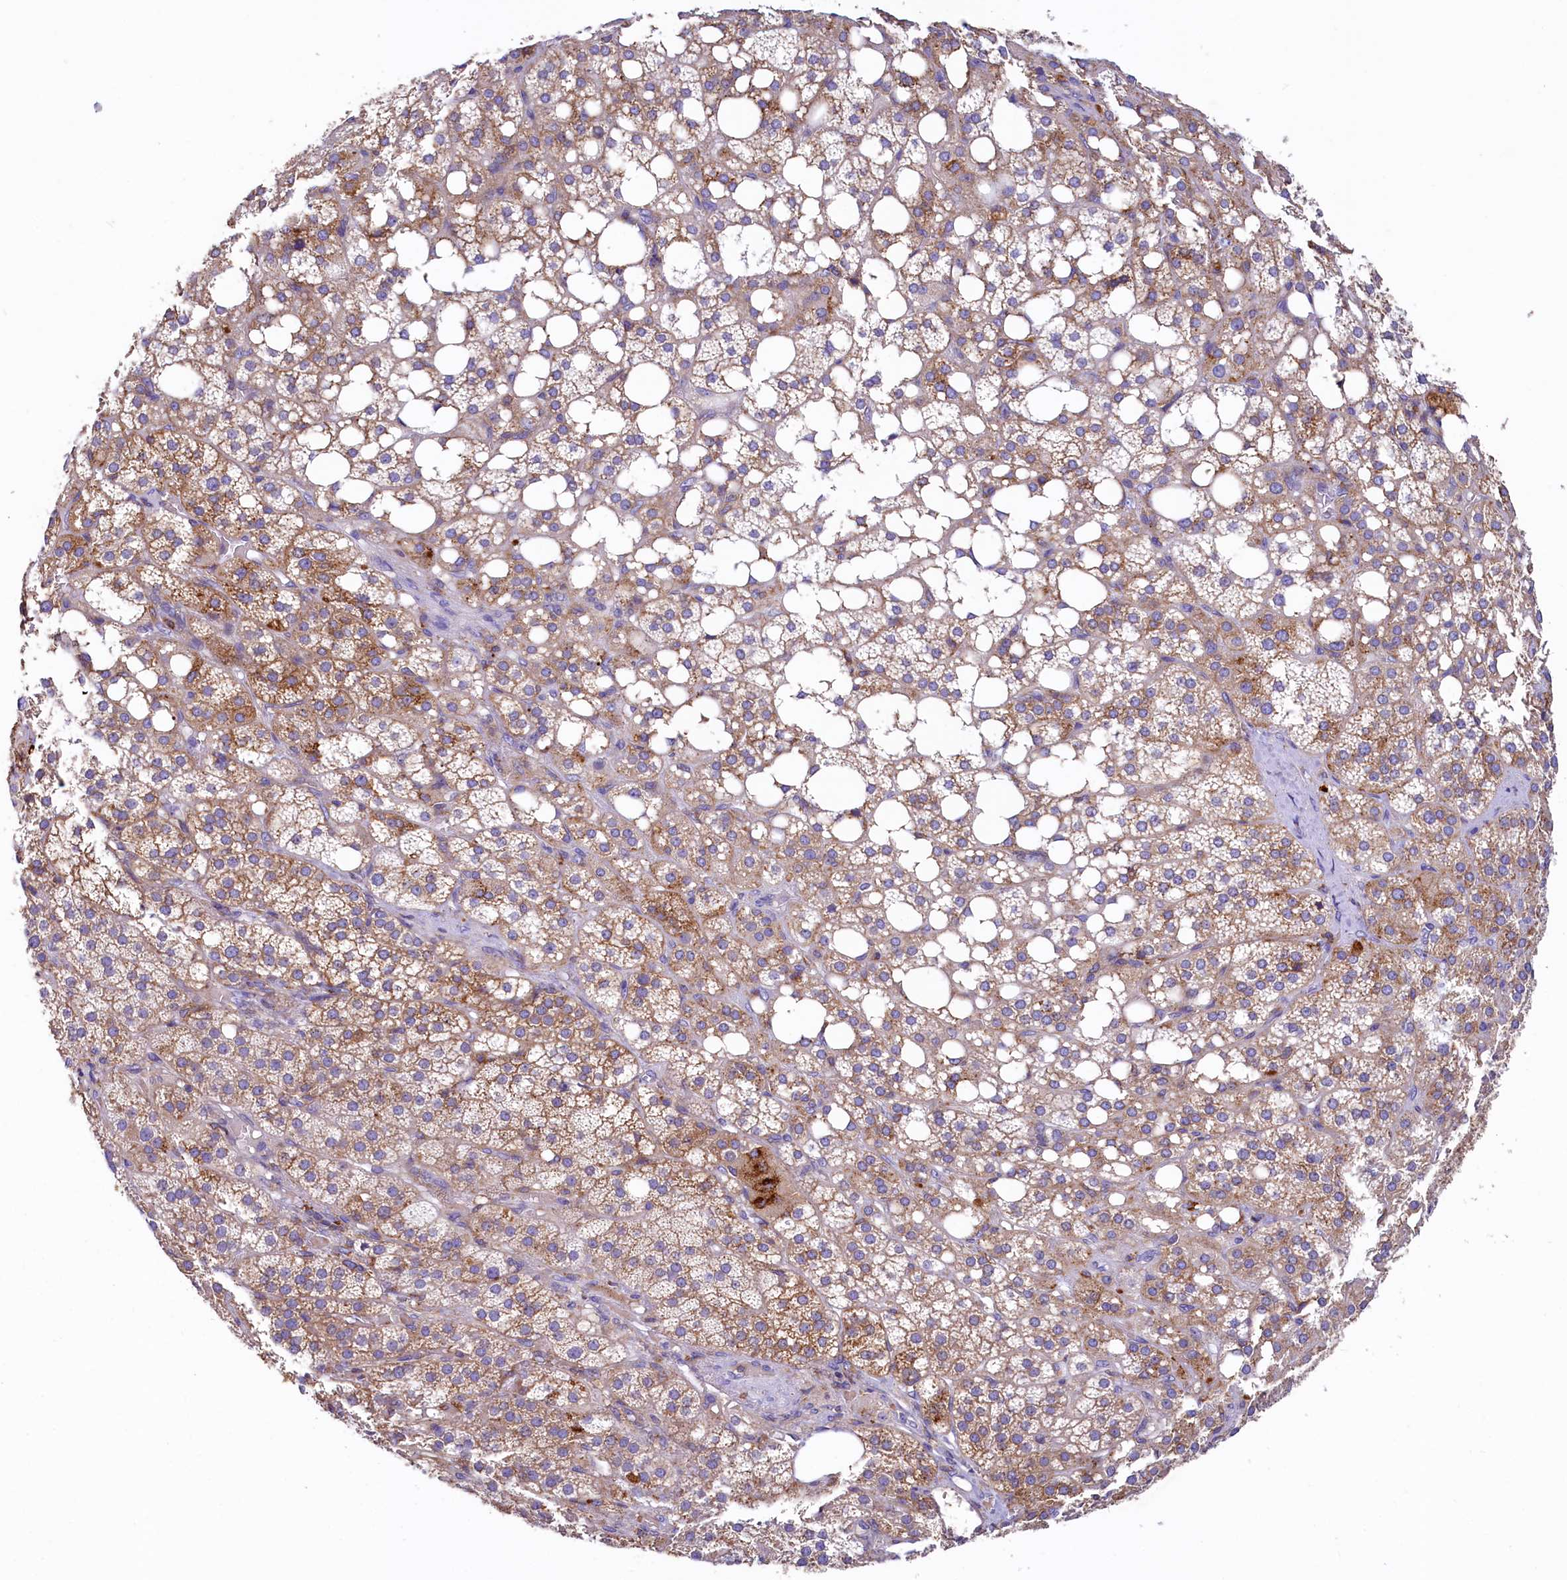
{"staining": {"intensity": "strong", "quantity": "25%-75%", "location": "cytoplasmic/membranous"}, "tissue": "adrenal gland", "cell_type": "Glandular cells", "image_type": "normal", "snomed": [{"axis": "morphology", "description": "Normal tissue, NOS"}, {"axis": "topography", "description": "Adrenal gland"}], "caption": "Brown immunohistochemical staining in normal adrenal gland exhibits strong cytoplasmic/membranous positivity in about 25%-75% of glandular cells. Ihc stains the protein of interest in brown and the nuclei are stained blue.", "gene": "HPS6", "patient": {"sex": "female", "age": 59}}